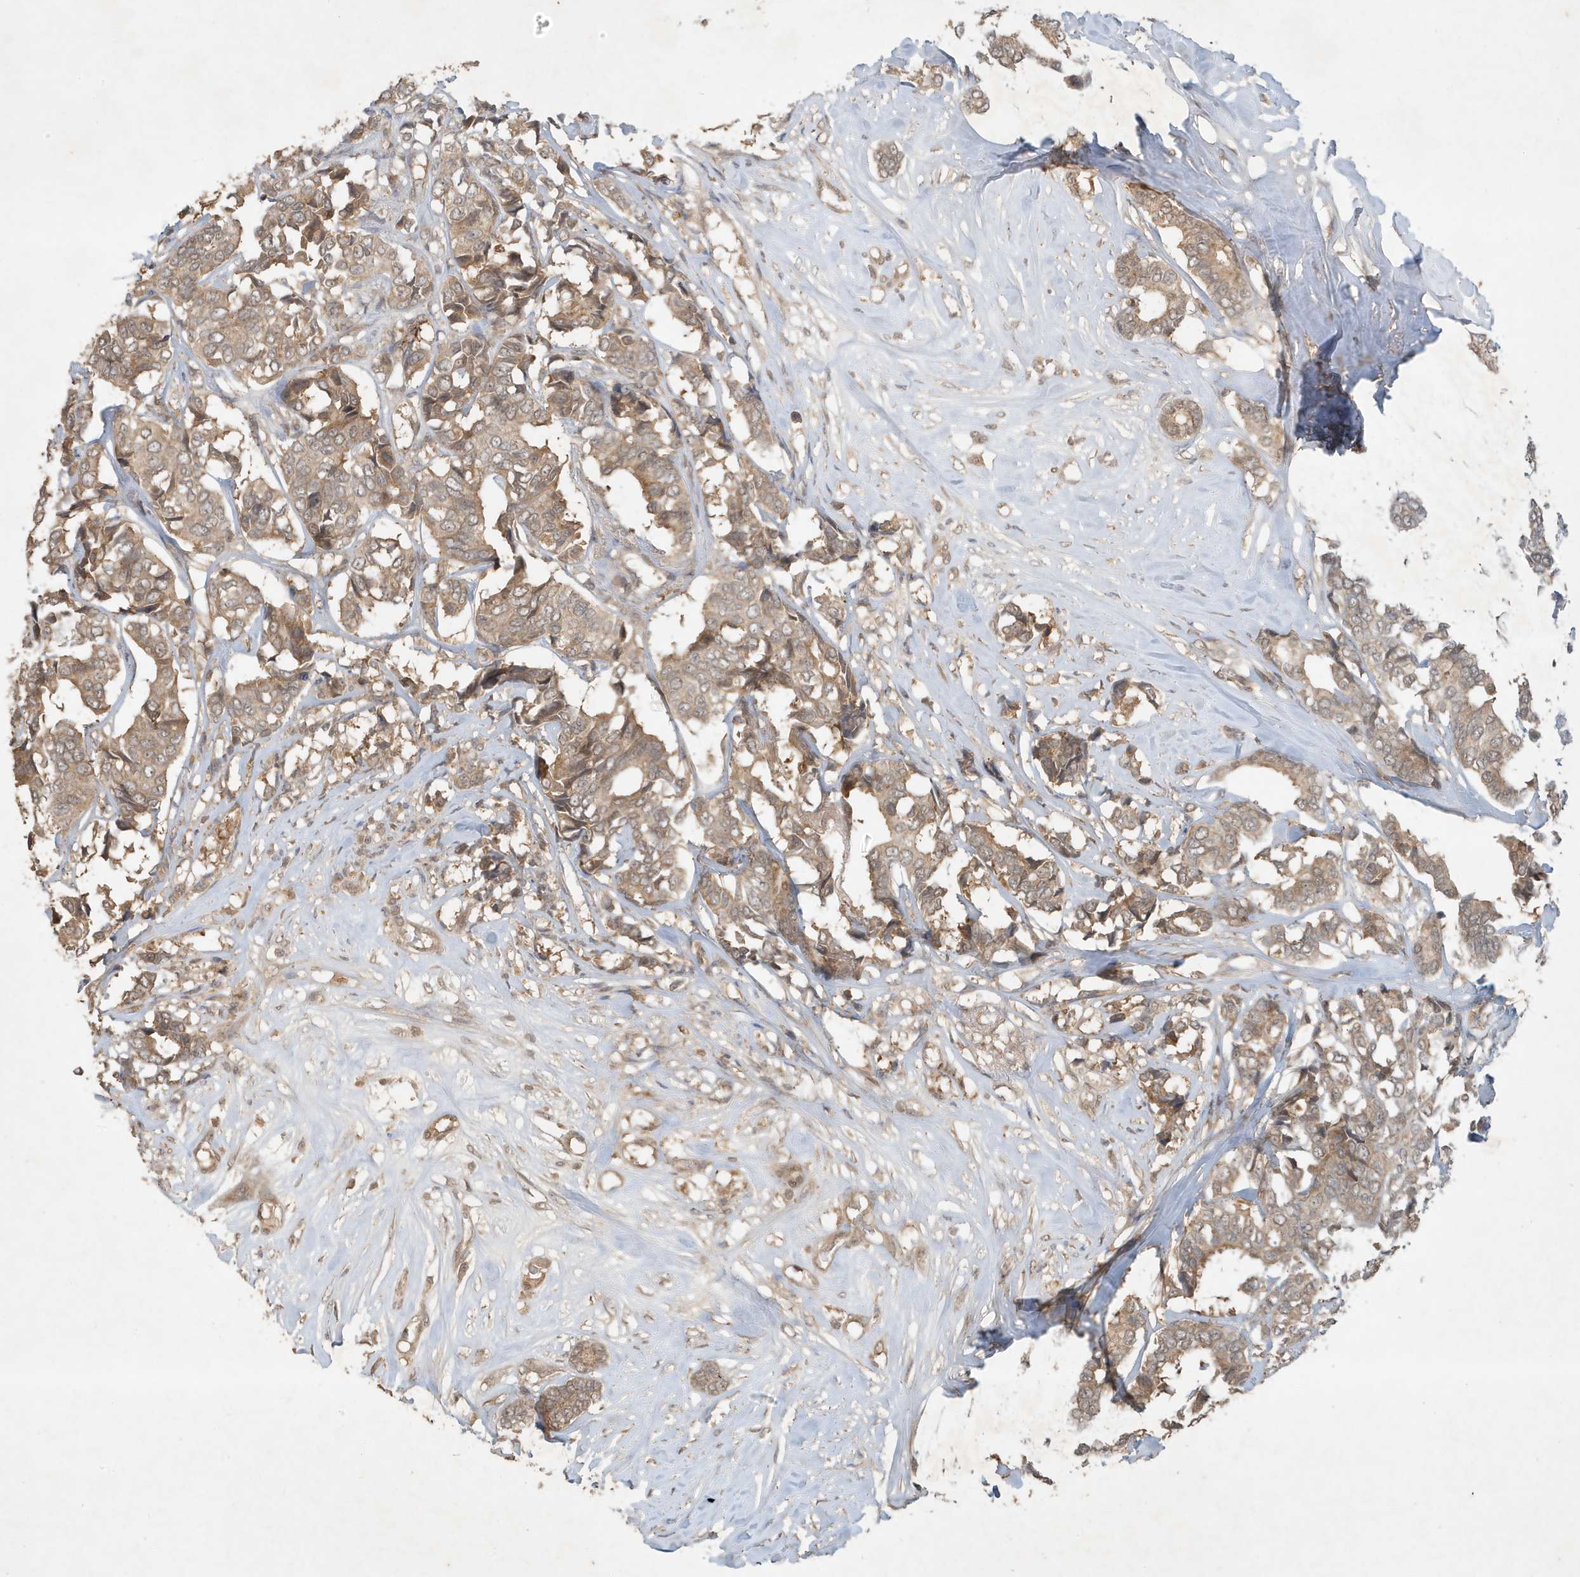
{"staining": {"intensity": "moderate", "quantity": ">75%", "location": "cytoplasmic/membranous"}, "tissue": "breast cancer", "cell_type": "Tumor cells", "image_type": "cancer", "snomed": [{"axis": "morphology", "description": "Duct carcinoma"}, {"axis": "topography", "description": "Breast"}], "caption": "Immunohistochemical staining of human breast cancer reveals medium levels of moderate cytoplasmic/membranous expression in approximately >75% of tumor cells.", "gene": "ABCB9", "patient": {"sex": "female", "age": 87}}